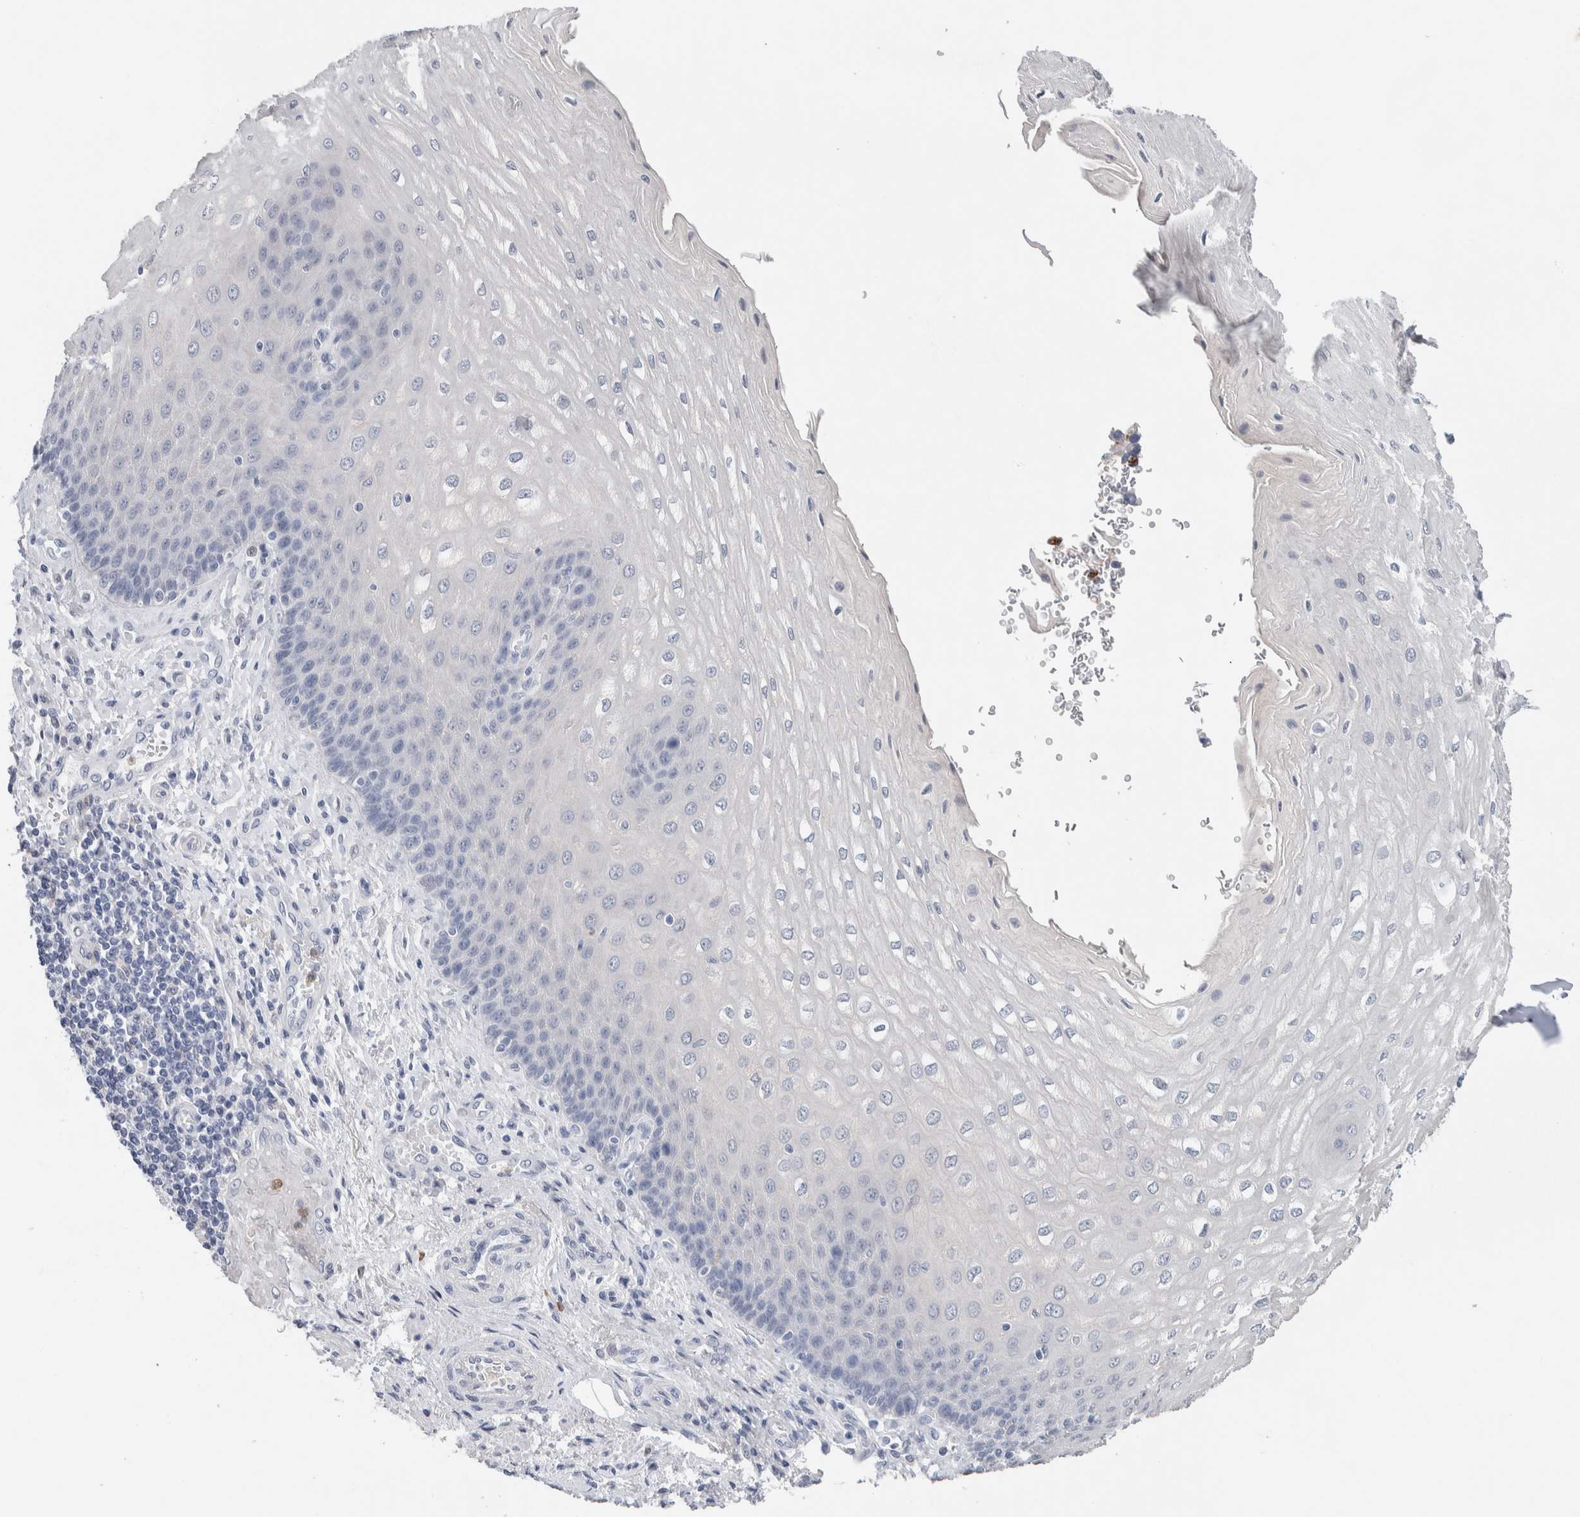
{"staining": {"intensity": "negative", "quantity": "none", "location": "none"}, "tissue": "esophagus", "cell_type": "Squamous epithelial cells", "image_type": "normal", "snomed": [{"axis": "morphology", "description": "Normal tissue, NOS"}, {"axis": "topography", "description": "Esophagus"}], "caption": "Esophagus was stained to show a protein in brown. There is no significant staining in squamous epithelial cells. (Brightfield microscopy of DAB (3,3'-diaminobenzidine) IHC at high magnification).", "gene": "NCF2", "patient": {"sex": "male", "age": 54}}